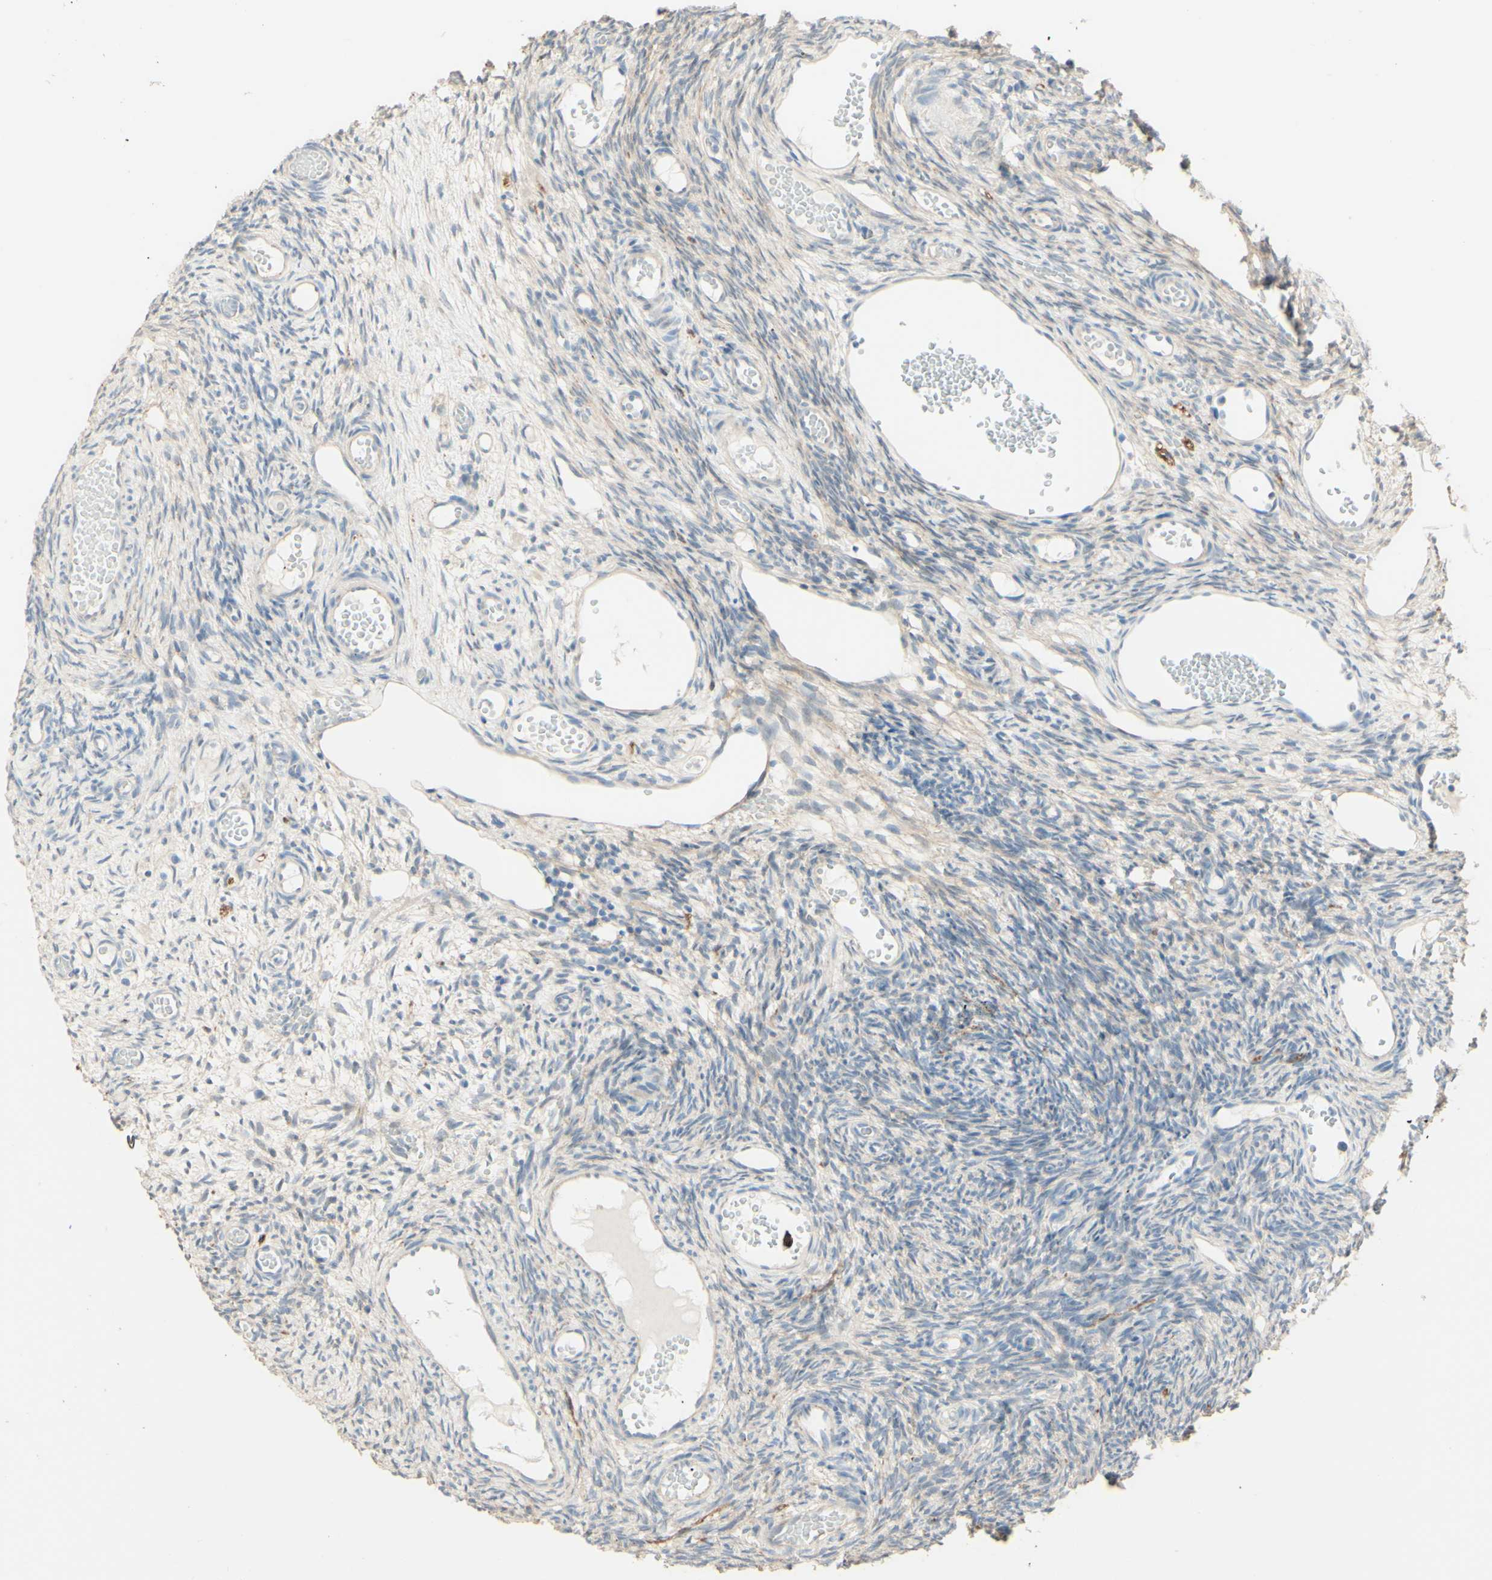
{"staining": {"intensity": "weak", "quantity": "25%-75%", "location": "cytoplasmic/membranous"}, "tissue": "ovary", "cell_type": "Ovarian stroma cells", "image_type": "normal", "snomed": [{"axis": "morphology", "description": "Normal tissue, NOS"}, {"axis": "topography", "description": "Ovary"}], "caption": "A brown stain shows weak cytoplasmic/membranous staining of a protein in ovarian stroma cells of normal ovary.", "gene": "RNF149", "patient": {"sex": "female", "age": 35}}